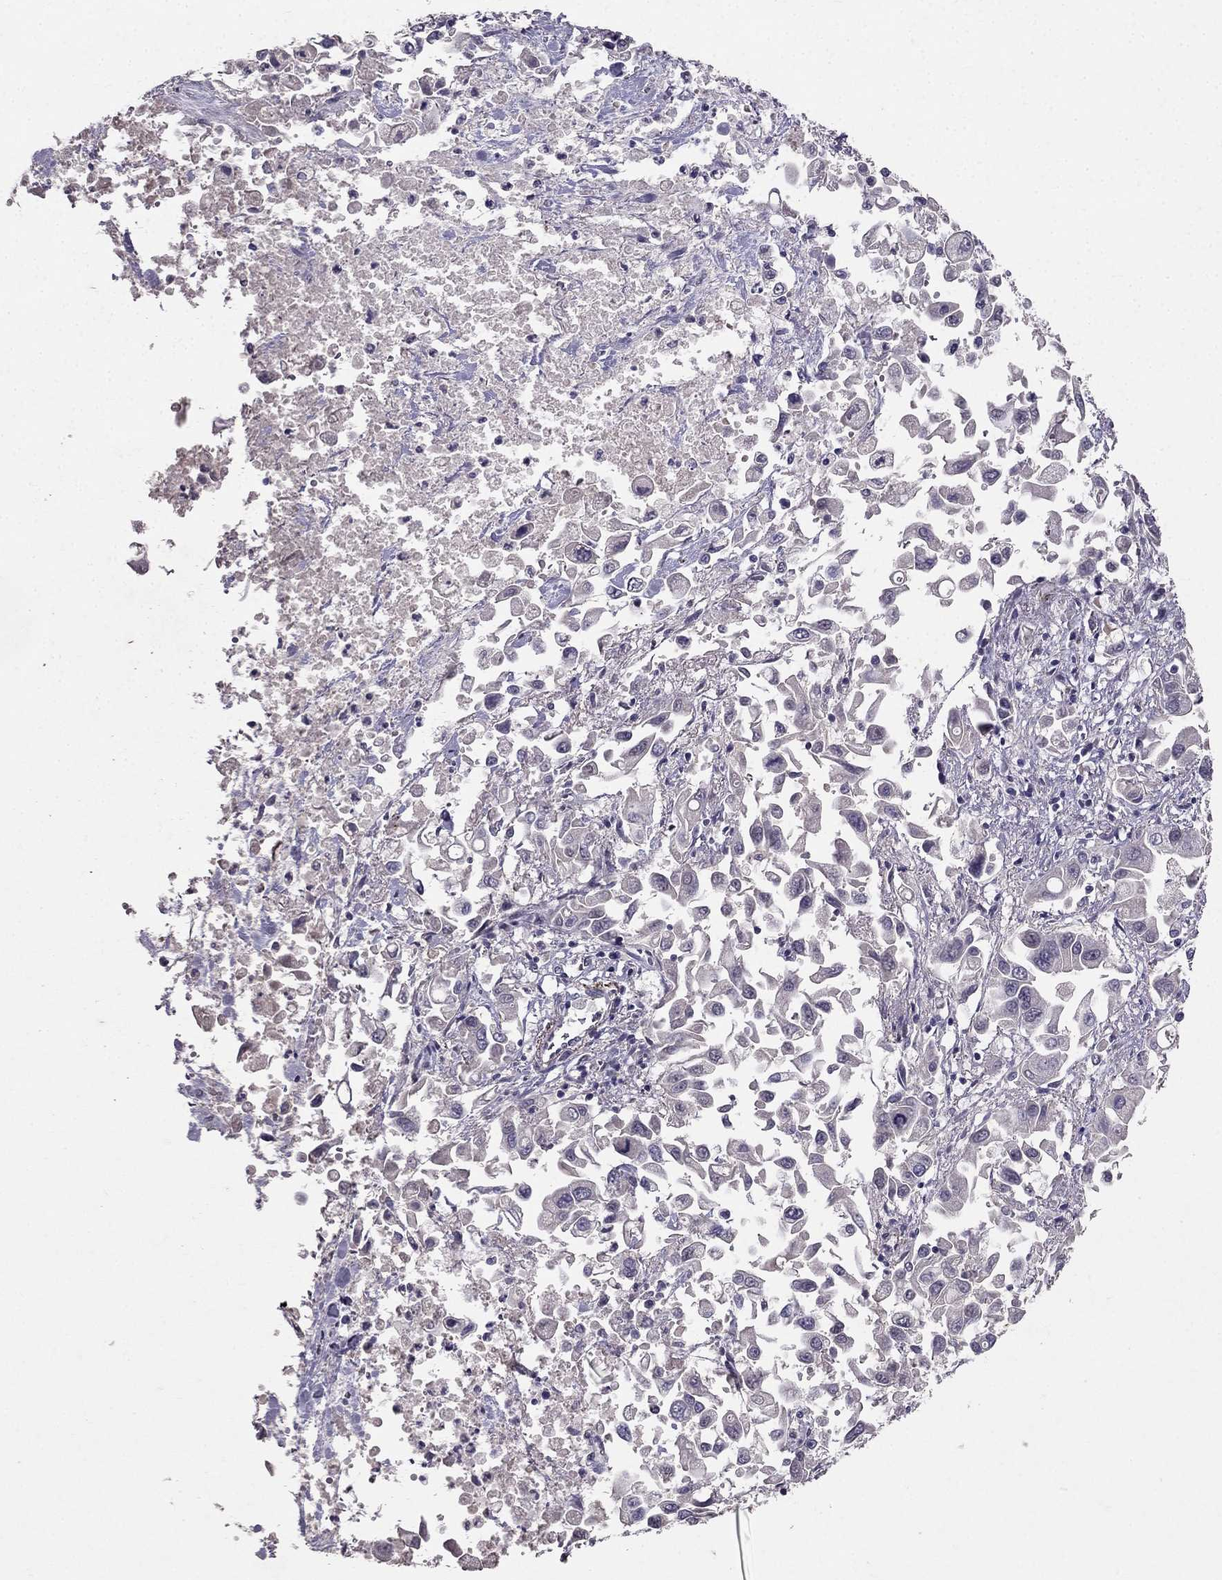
{"staining": {"intensity": "negative", "quantity": "none", "location": "none"}, "tissue": "pancreatic cancer", "cell_type": "Tumor cells", "image_type": "cancer", "snomed": [{"axis": "morphology", "description": "Adenocarcinoma, NOS"}, {"axis": "topography", "description": "Pancreas"}], "caption": "Immunohistochemistry (IHC) of adenocarcinoma (pancreatic) shows no positivity in tumor cells.", "gene": "RASIP1", "patient": {"sex": "female", "age": 83}}